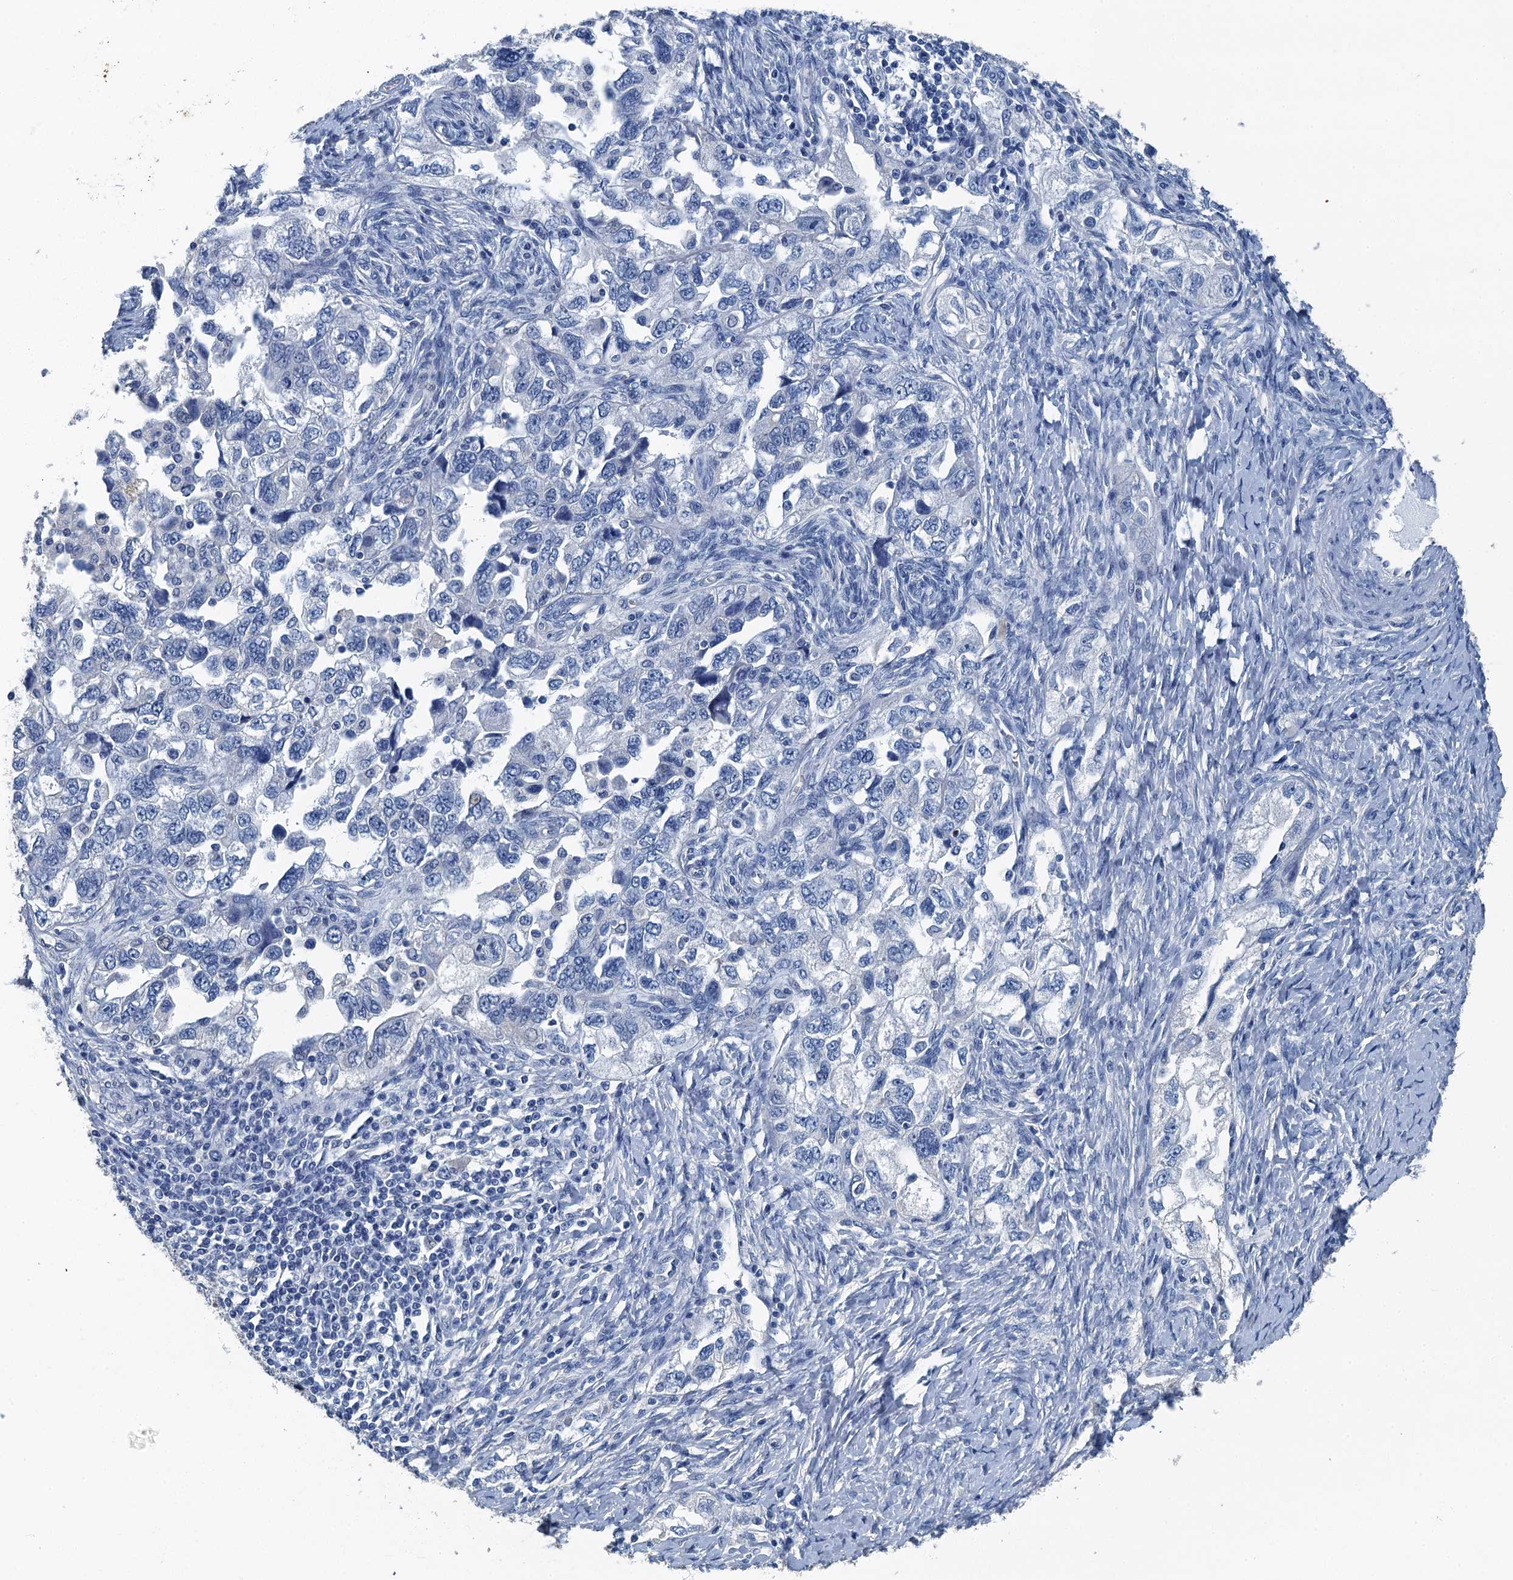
{"staining": {"intensity": "negative", "quantity": "none", "location": "none"}, "tissue": "ovarian cancer", "cell_type": "Tumor cells", "image_type": "cancer", "snomed": [{"axis": "morphology", "description": "Carcinoma, NOS"}, {"axis": "morphology", "description": "Cystadenocarcinoma, serous, NOS"}, {"axis": "topography", "description": "Ovary"}], "caption": "High magnification brightfield microscopy of ovarian cancer (carcinoma) stained with DAB (3,3'-diaminobenzidine) (brown) and counterstained with hematoxylin (blue): tumor cells show no significant staining.", "gene": "GADL1", "patient": {"sex": "female", "age": 69}}